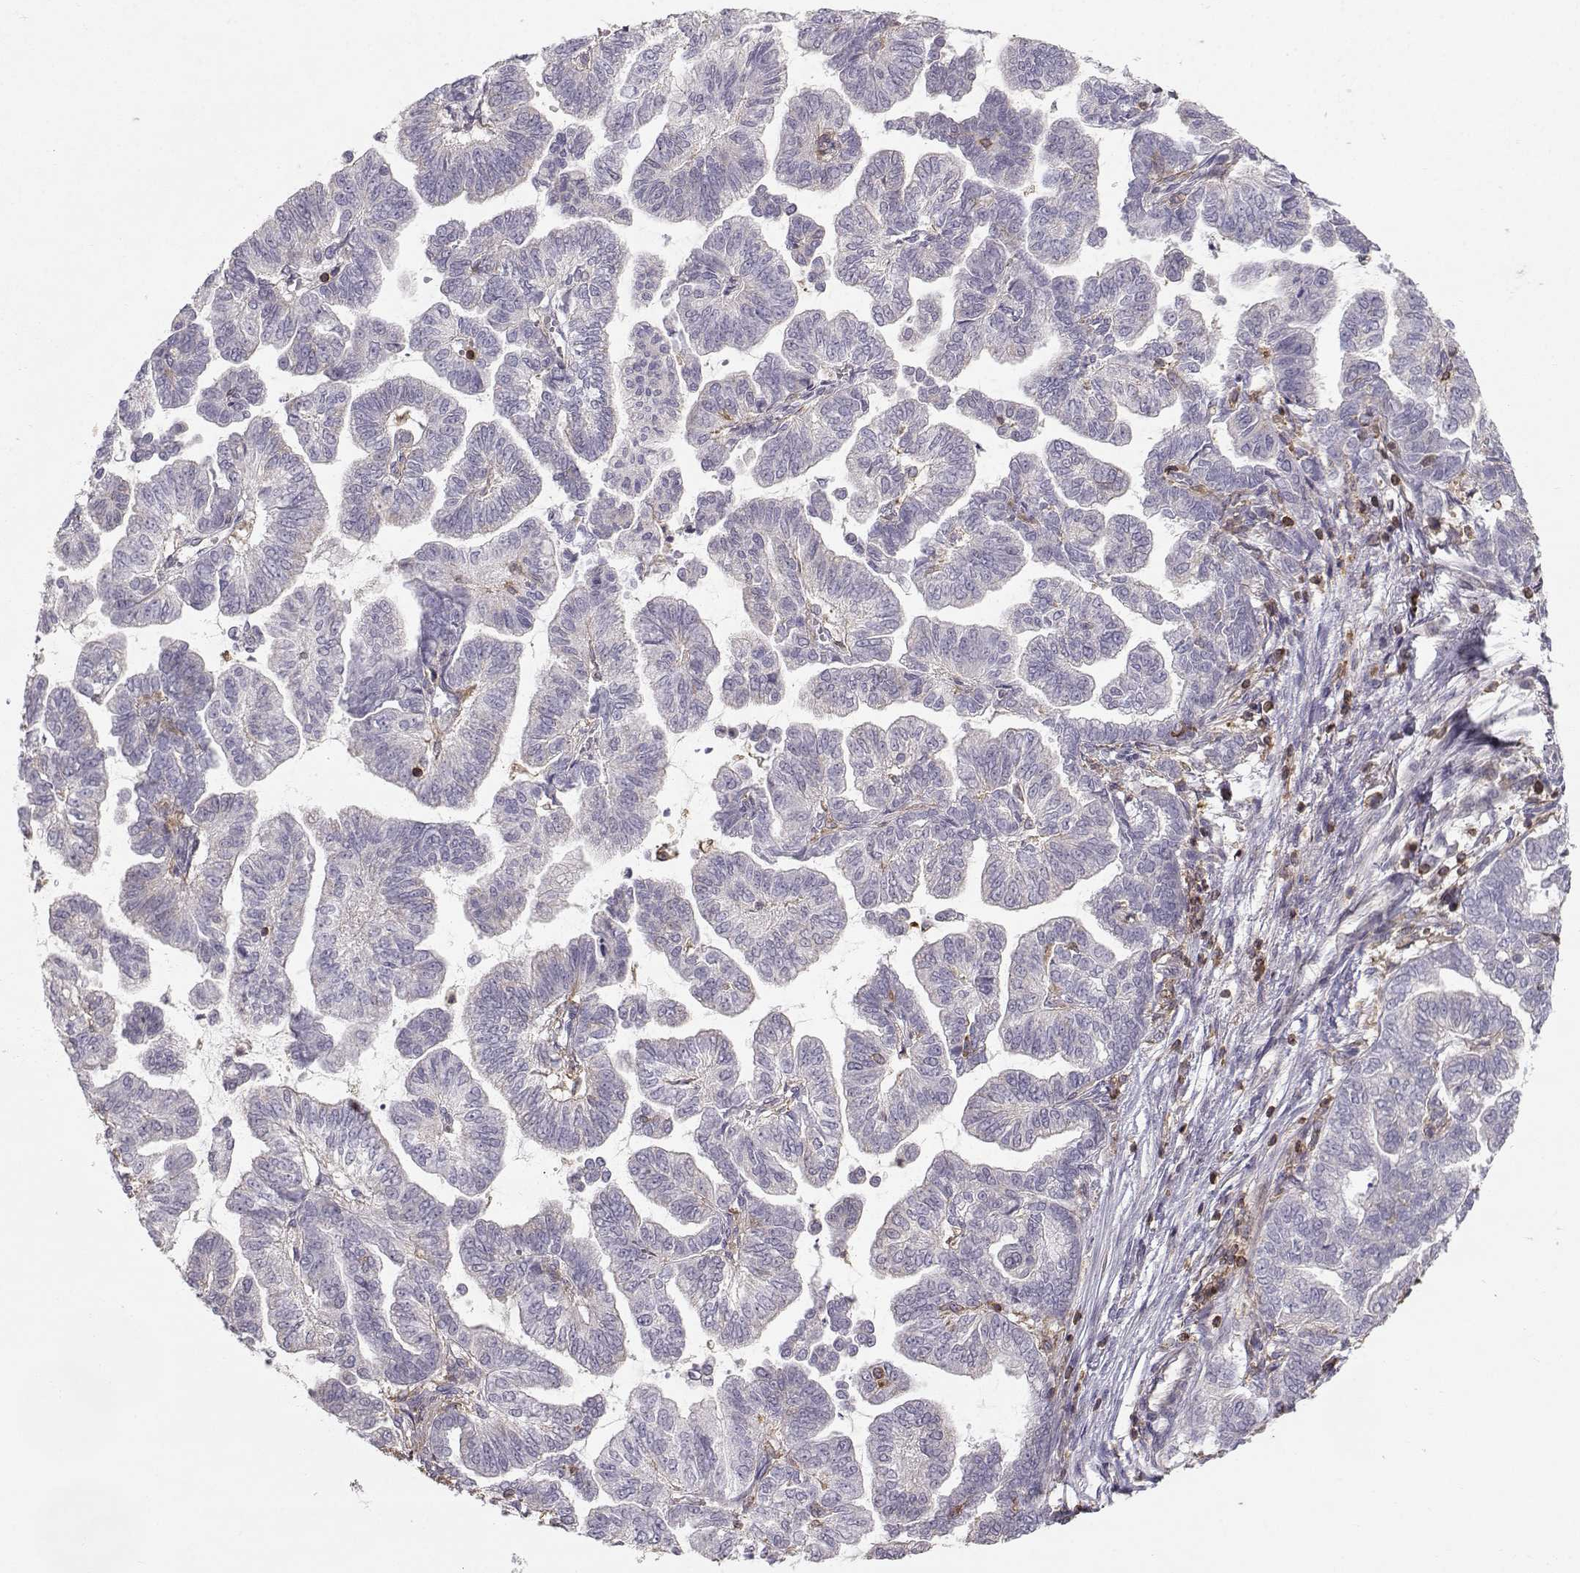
{"staining": {"intensity": "negative", "quantity": "none", "location": "none"}, "tissue": "stomach cancer", "cell_type": "Tumor cells", "image_type": "cancer", "snomed": [{"axis": "morphology", "description": "Adenocarcinoma, NOS"}, {"axis": "topography", "description": "Stomach"}], "caption": "Immunohistochemistry (IHC) micrograph of neoplastic tissue: human stomach cancer (adenocarcinoma) stained with DAB (3,3'-diaminobenzidine) displays no significant protein staining in tumor cells.", "gene": "ZBTB32", "patient": {"sex": "male", "age": 83}}